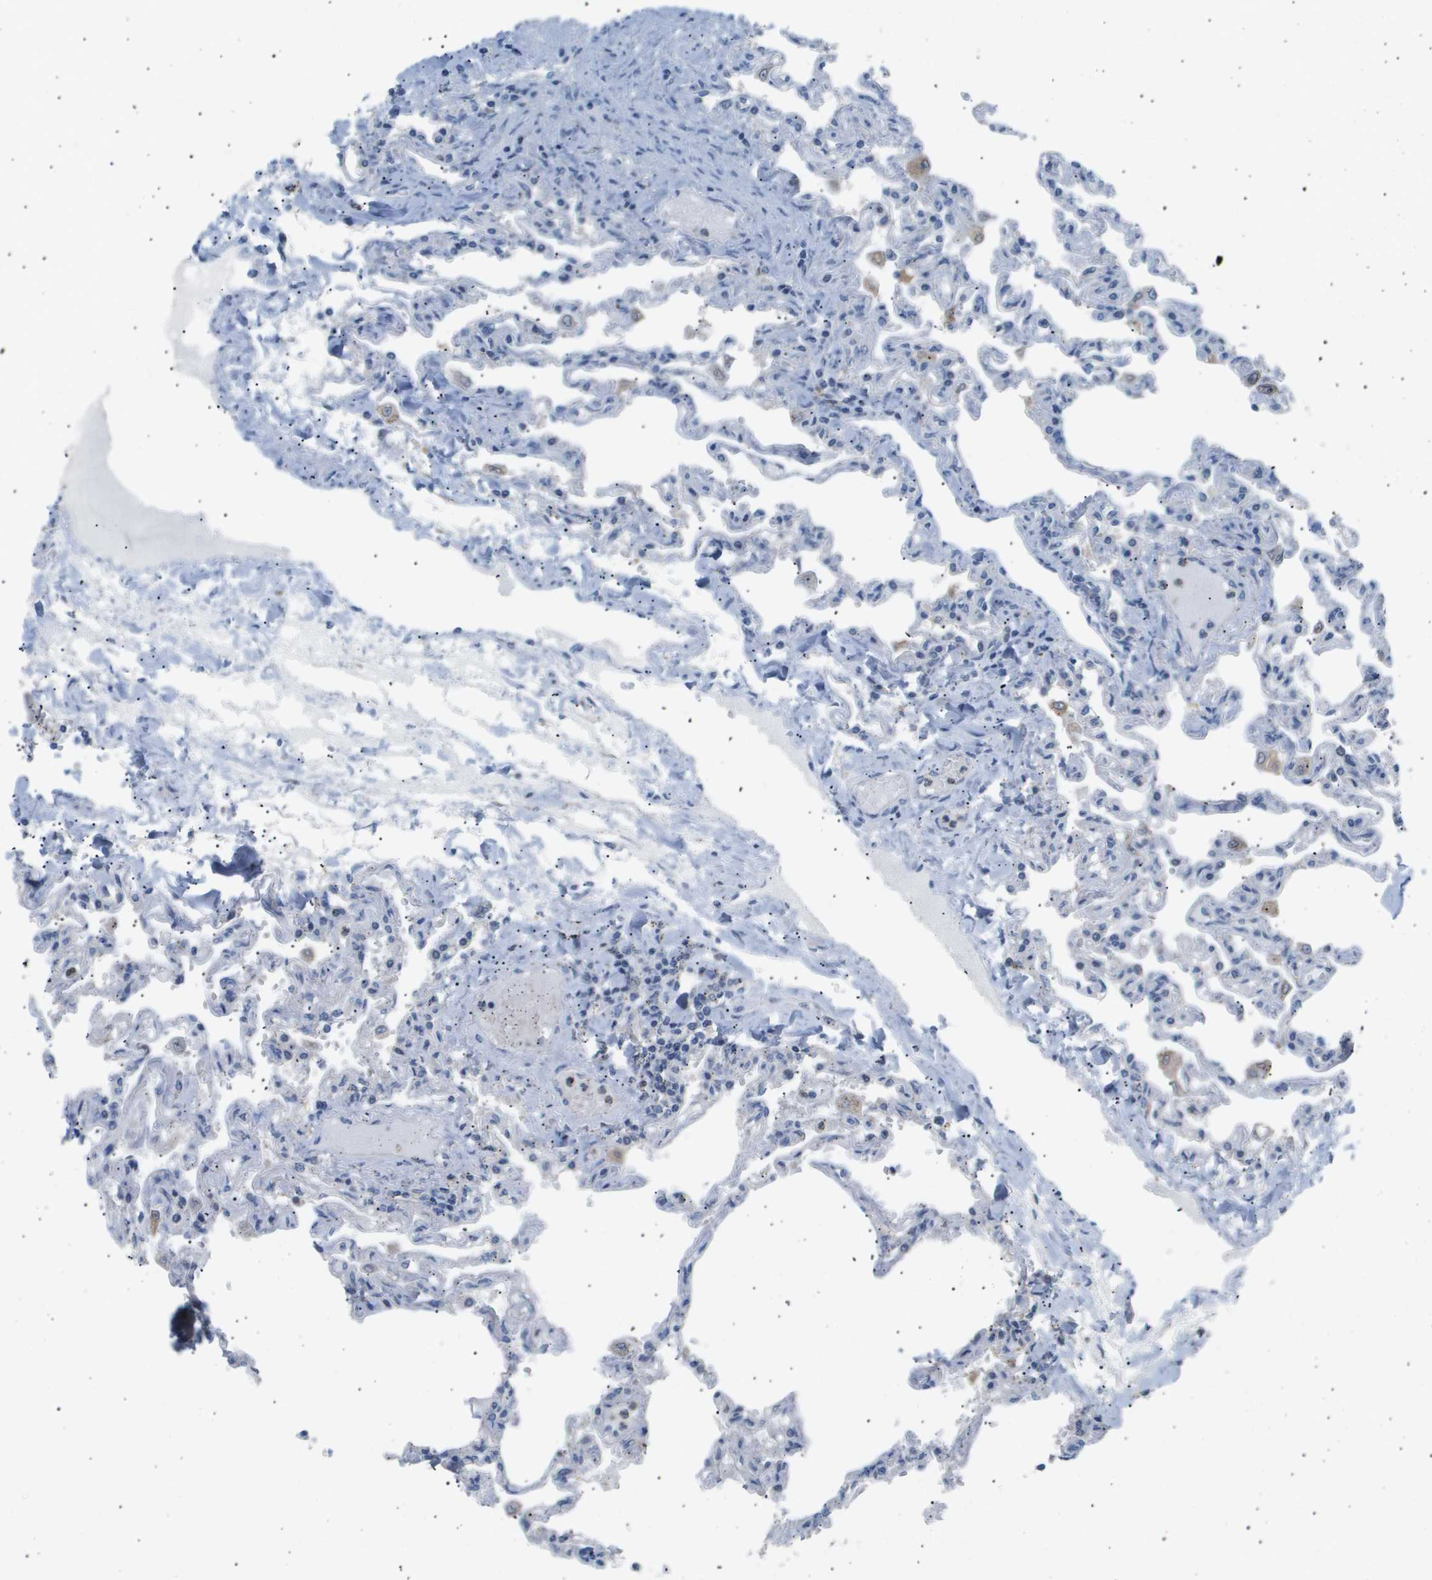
{"staining": {"intensity": "negative", "quantity": "none", "location": "none"}, "tissue": "lung", "cell_type": "Alveolar cells", "image_type": "normal", "snomed": [{"axis": "morphology", "description": "Normal tissue, NOS"}, {"axis": "topography", "description": "Lung"}], "caption": "An immunohistochemistry (IHC) image of unremarkable lung is shown. There is no staining in alveolar cells of lung.", "gene": "AKR1A1", "patient": {"sex": "male", "age": 21}}